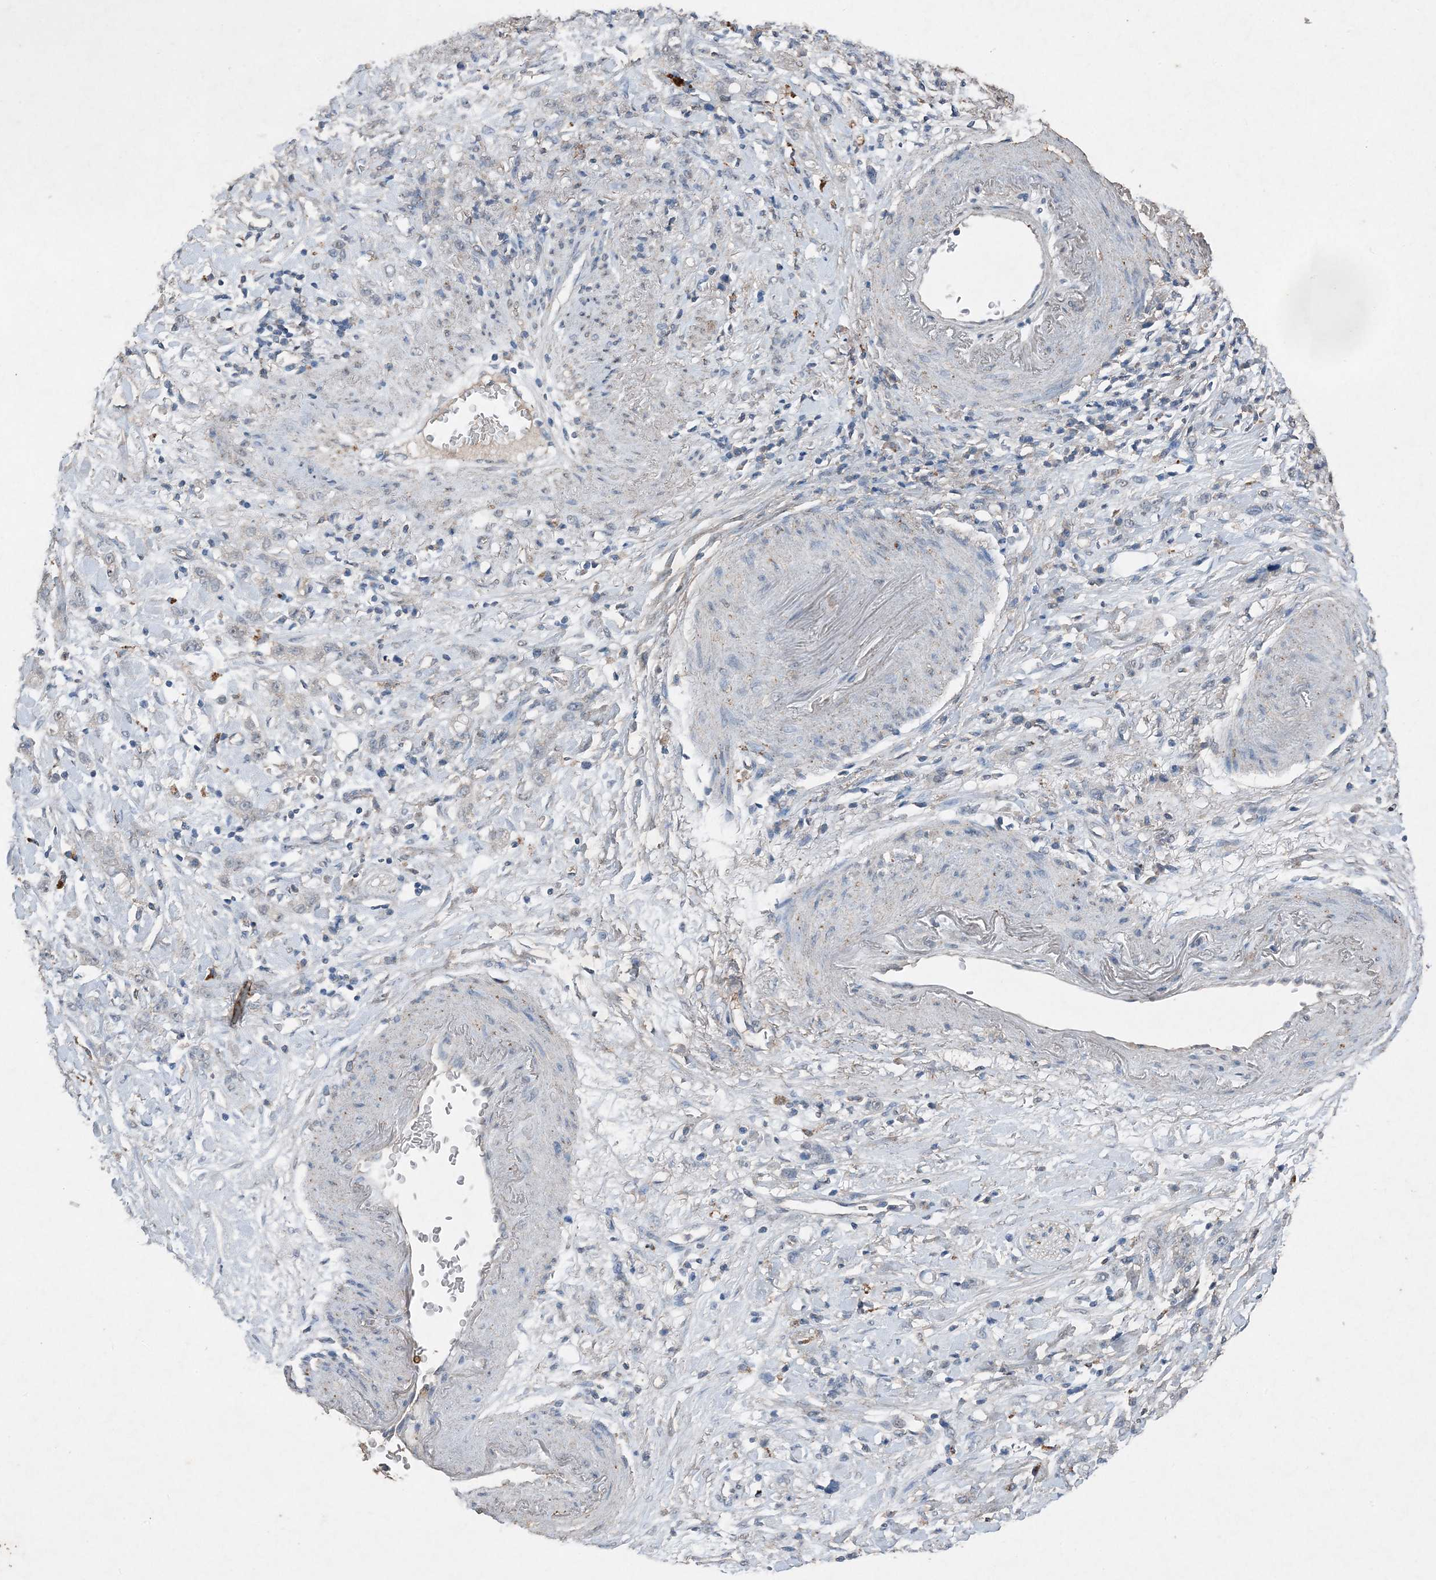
{"staining": {"intensity": "negative", "quantity": "none", "location": "none"}, "tissue": "stomach cancer", "cell_type": "Tumor cells", "image_type": "cancer", "snomed": [{"axis": "morphology", "description": "Adenocarcinoma, NOS"}, {"axis": "topography", "description": "Stomach, lower"}], "caption": "Immunohistochemistry photomicrograph of human stomach cancer stained for a protein (brown), which reveals no staining in tumor cells.", "gene": "FCN3", "patient": {"sex": "male", "age": 88}}